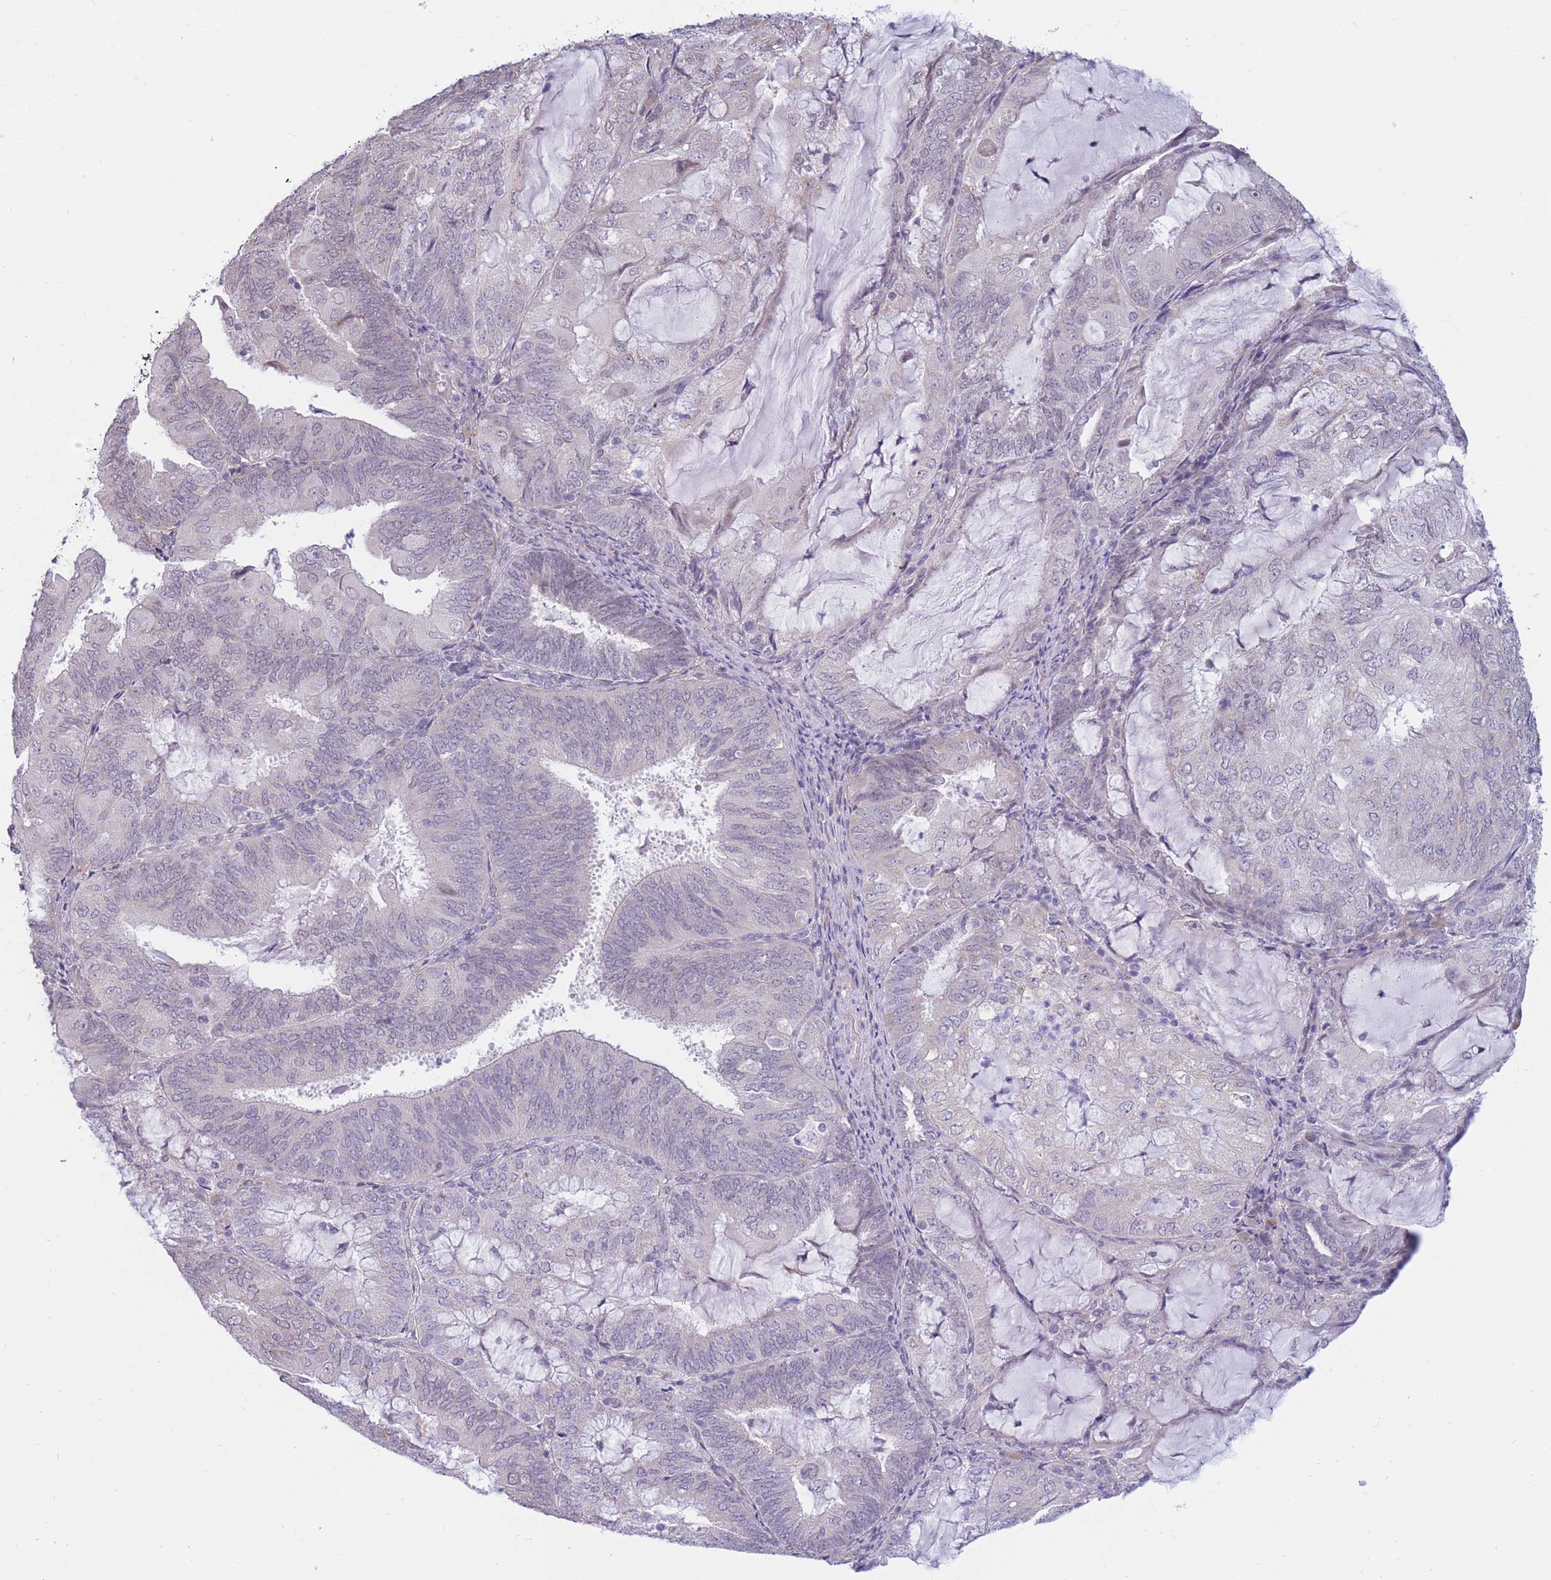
{"staining": {"intensity": "negative", "quantity": "none", "location": "none"}, "tissue": "endometrial cancer", "cell_type": "Tumor cells", "image_type": "cancer", "snomed": [{"axis": "morphology", "description": "Adenocarcinoma, NOS"}, {"axis": "topography", "description": "Endometrium"}], "caption": "Tumor cells show no significant protein expression in endometrial cancer.", "gene": "COL27A1", "patient": {"sex": "female", "age": 81}}